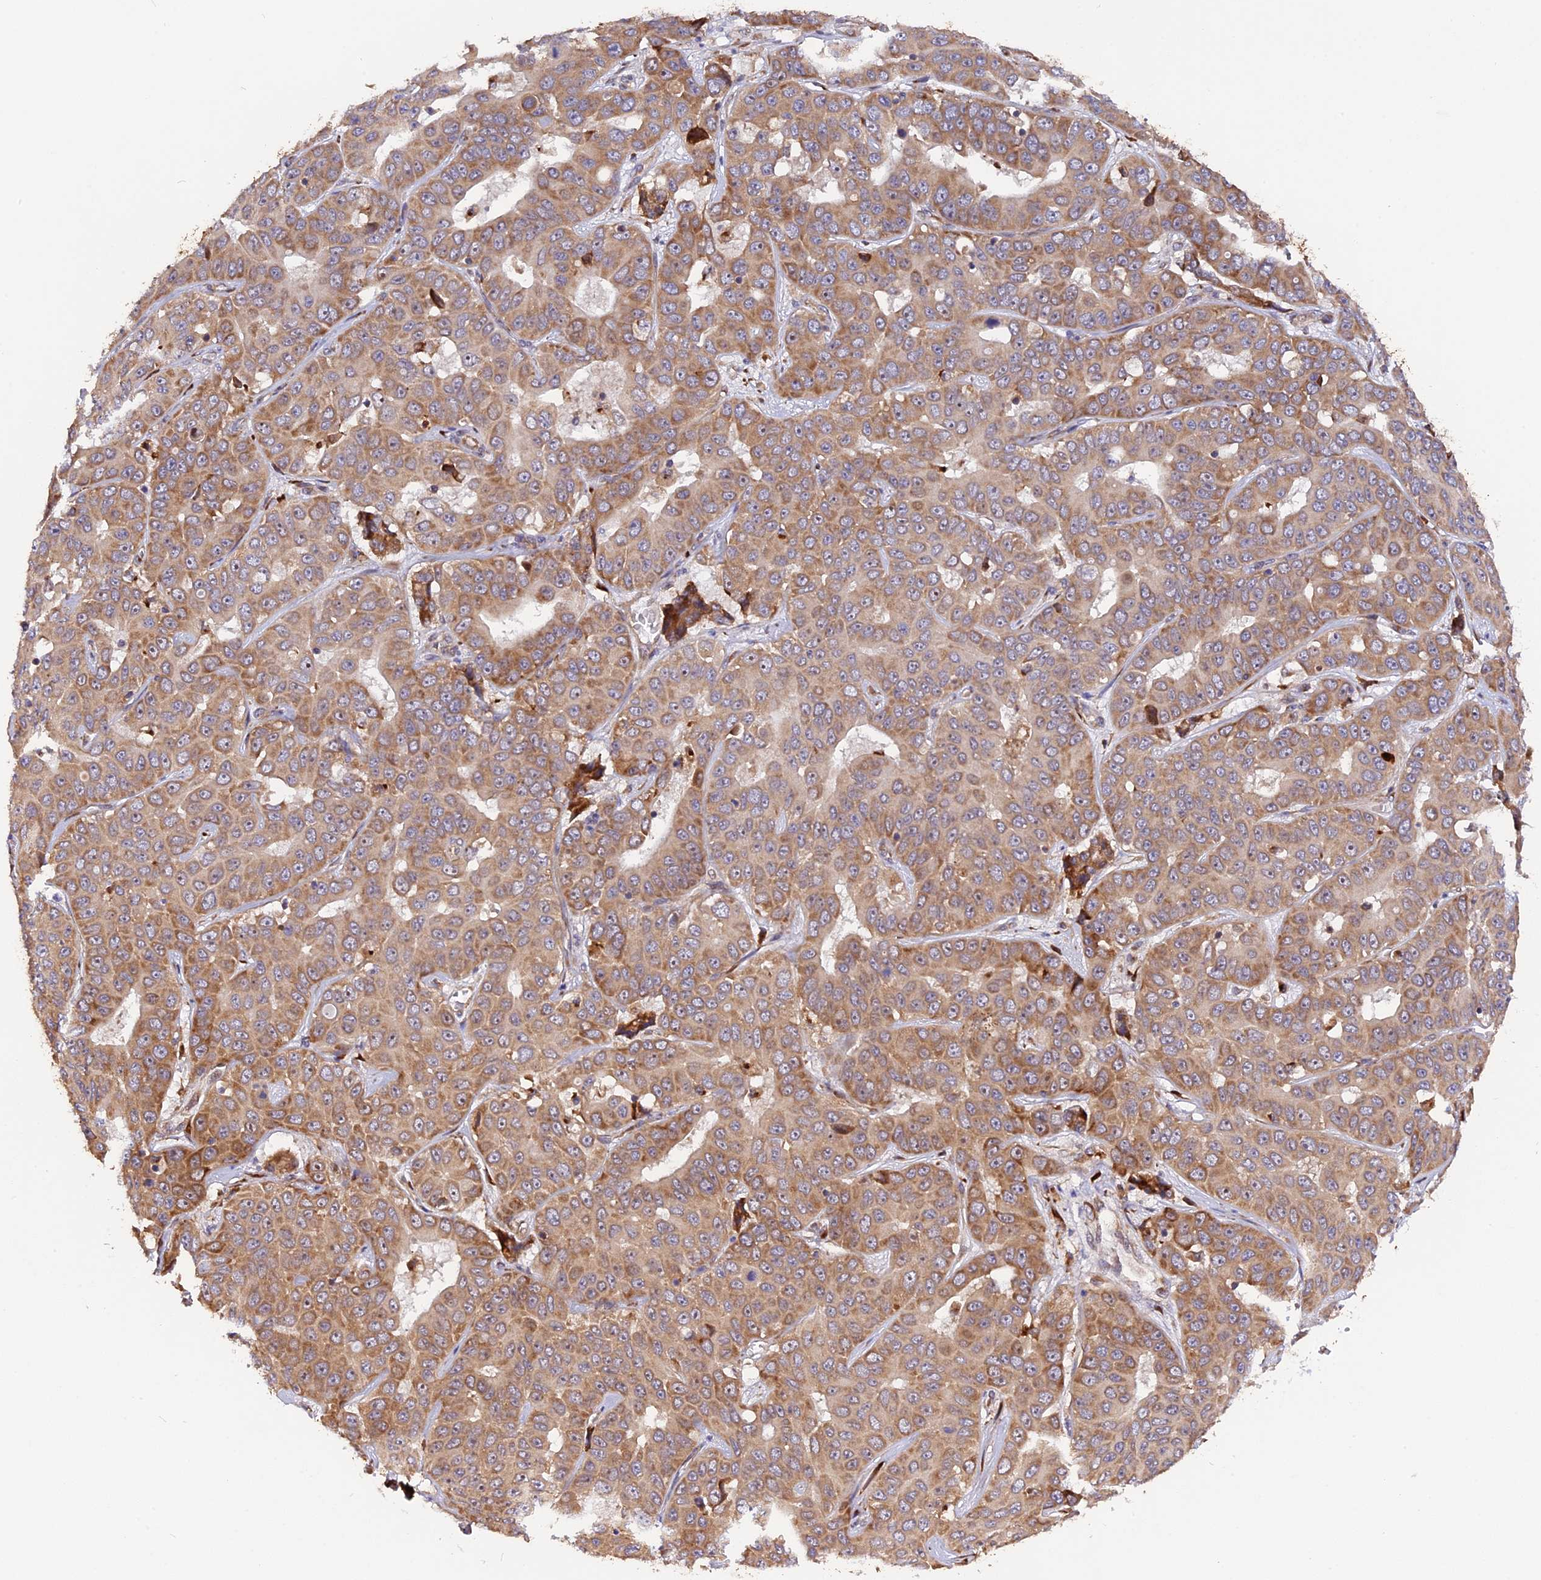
{"staining": {"intensity": "moderate", "quantity": ">75%", "location": "cytoplasmic/membranous"}, "tissue": "liver cancer", "cell_type": "Tumor cells", "image_type": "cancer", "snomed": [{"axis": "morphology", "description": "Cholangiocarcinoma"}, {"axis": "topography", "description": "Liver"}], "caption": "Liver cancer (cholangiocarcinoma) stained with DAB (3,3'-diaminobenzidine) IHC demonstrates medium levels of moderate cytoplasmic/membranous staining in about >75% of tumor cells.", "gene": "GNPTAB", "patient": {"sex": "female", "age": 52}}